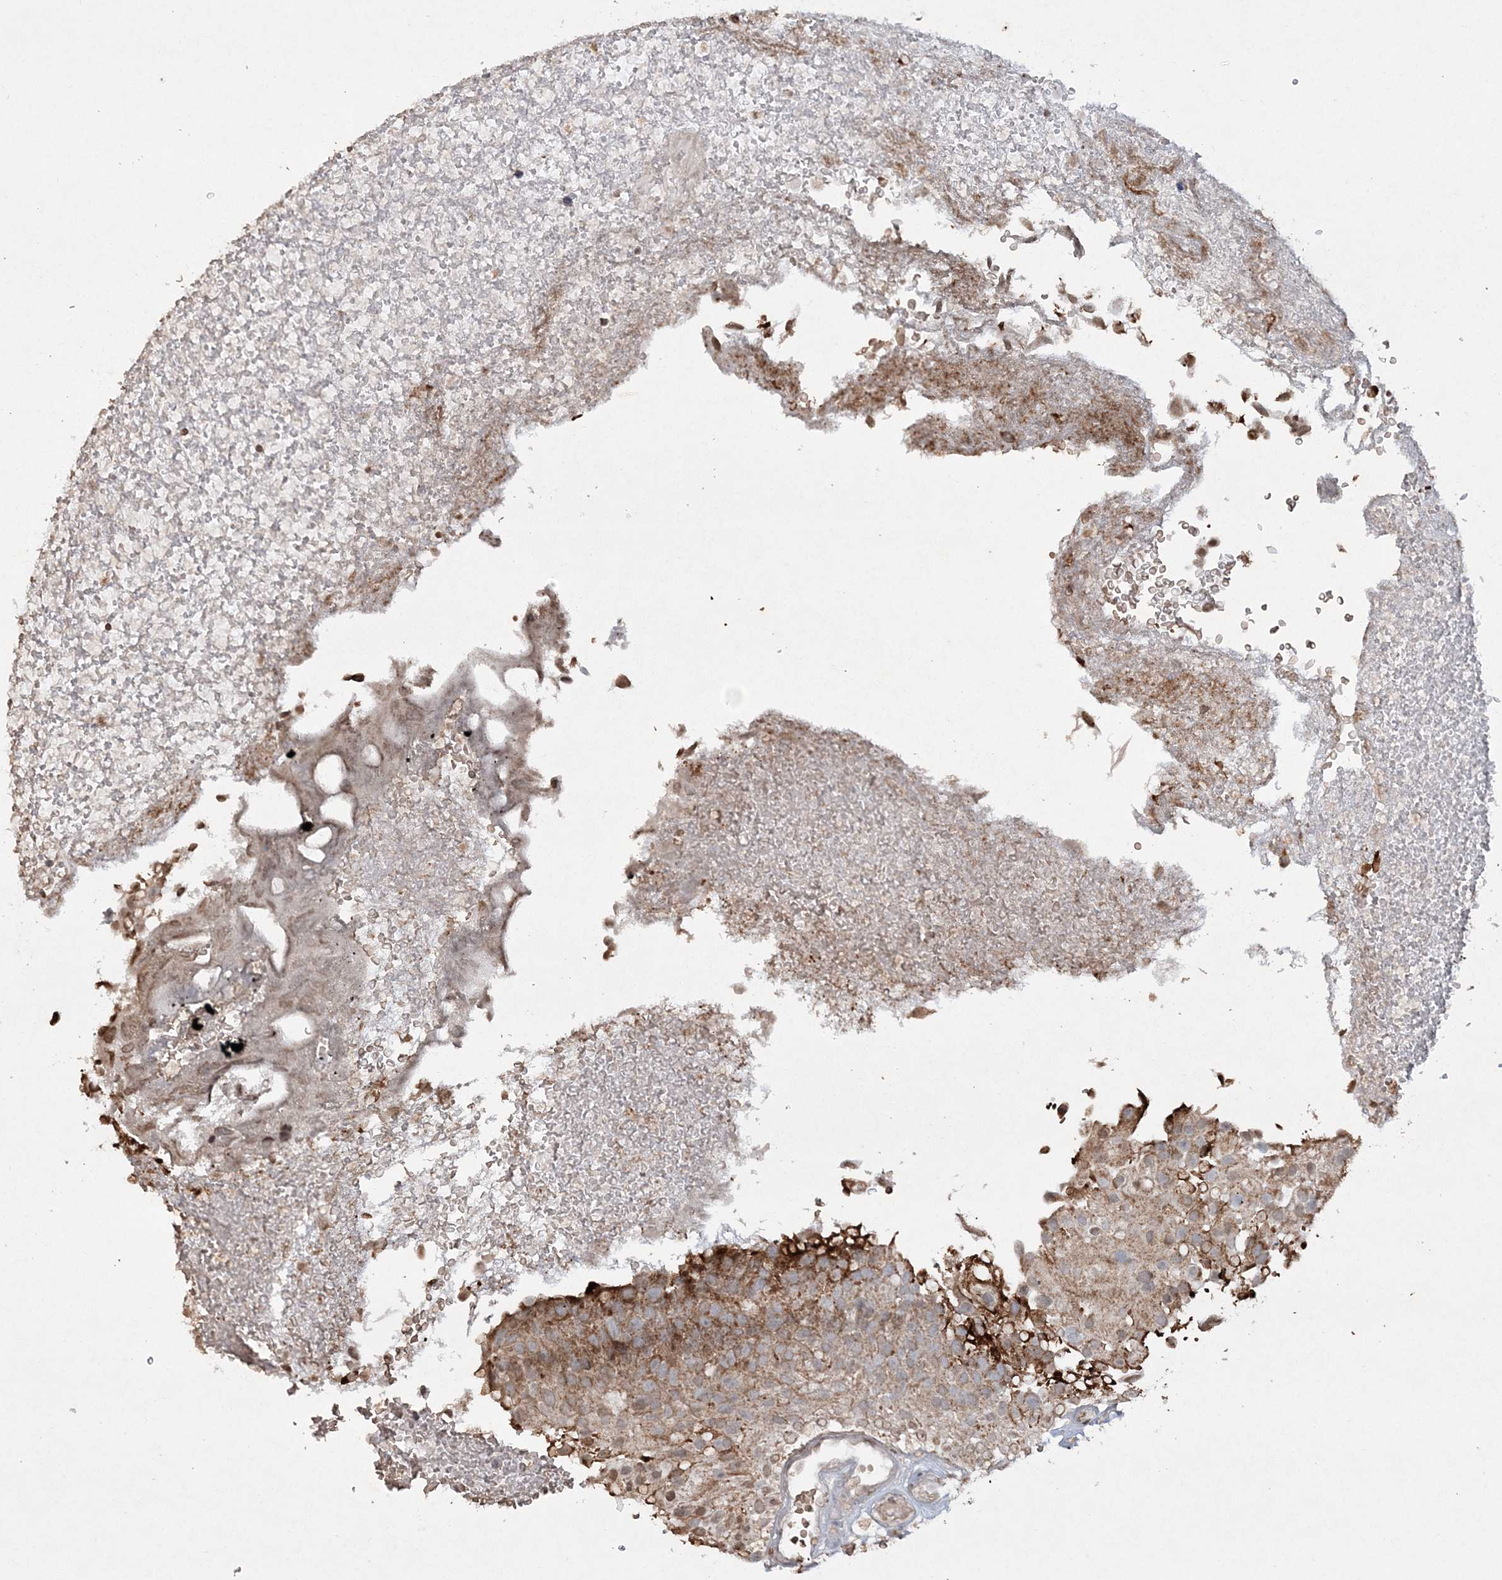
{"staining": {"intensity": "moderate", "quantity": ">75%", "location": "cytoplasmic/membranous"}, "tissue": "urothelial cancer", "cell_type": "Tumor cells", "image_type": "cancer", "snomed": [{"axis": "morphology", "description": "Urothelial carcinoma, Low grade"}, {"axis": "topography", "description": "Urinary bladder"}], "caption": "Immunohistochemistry micrograph of neoplastic tissue: human low-grade urothelial carcinoma stained using IHC displays medium levels of moderate protein expression localized specifically in the cytoplasmic/membranous of tumor cells, appearing as a cytoplasmic/membranous brown color.", "gene": "TTC7A", "patient": {"sex": "male", "age": 78}}